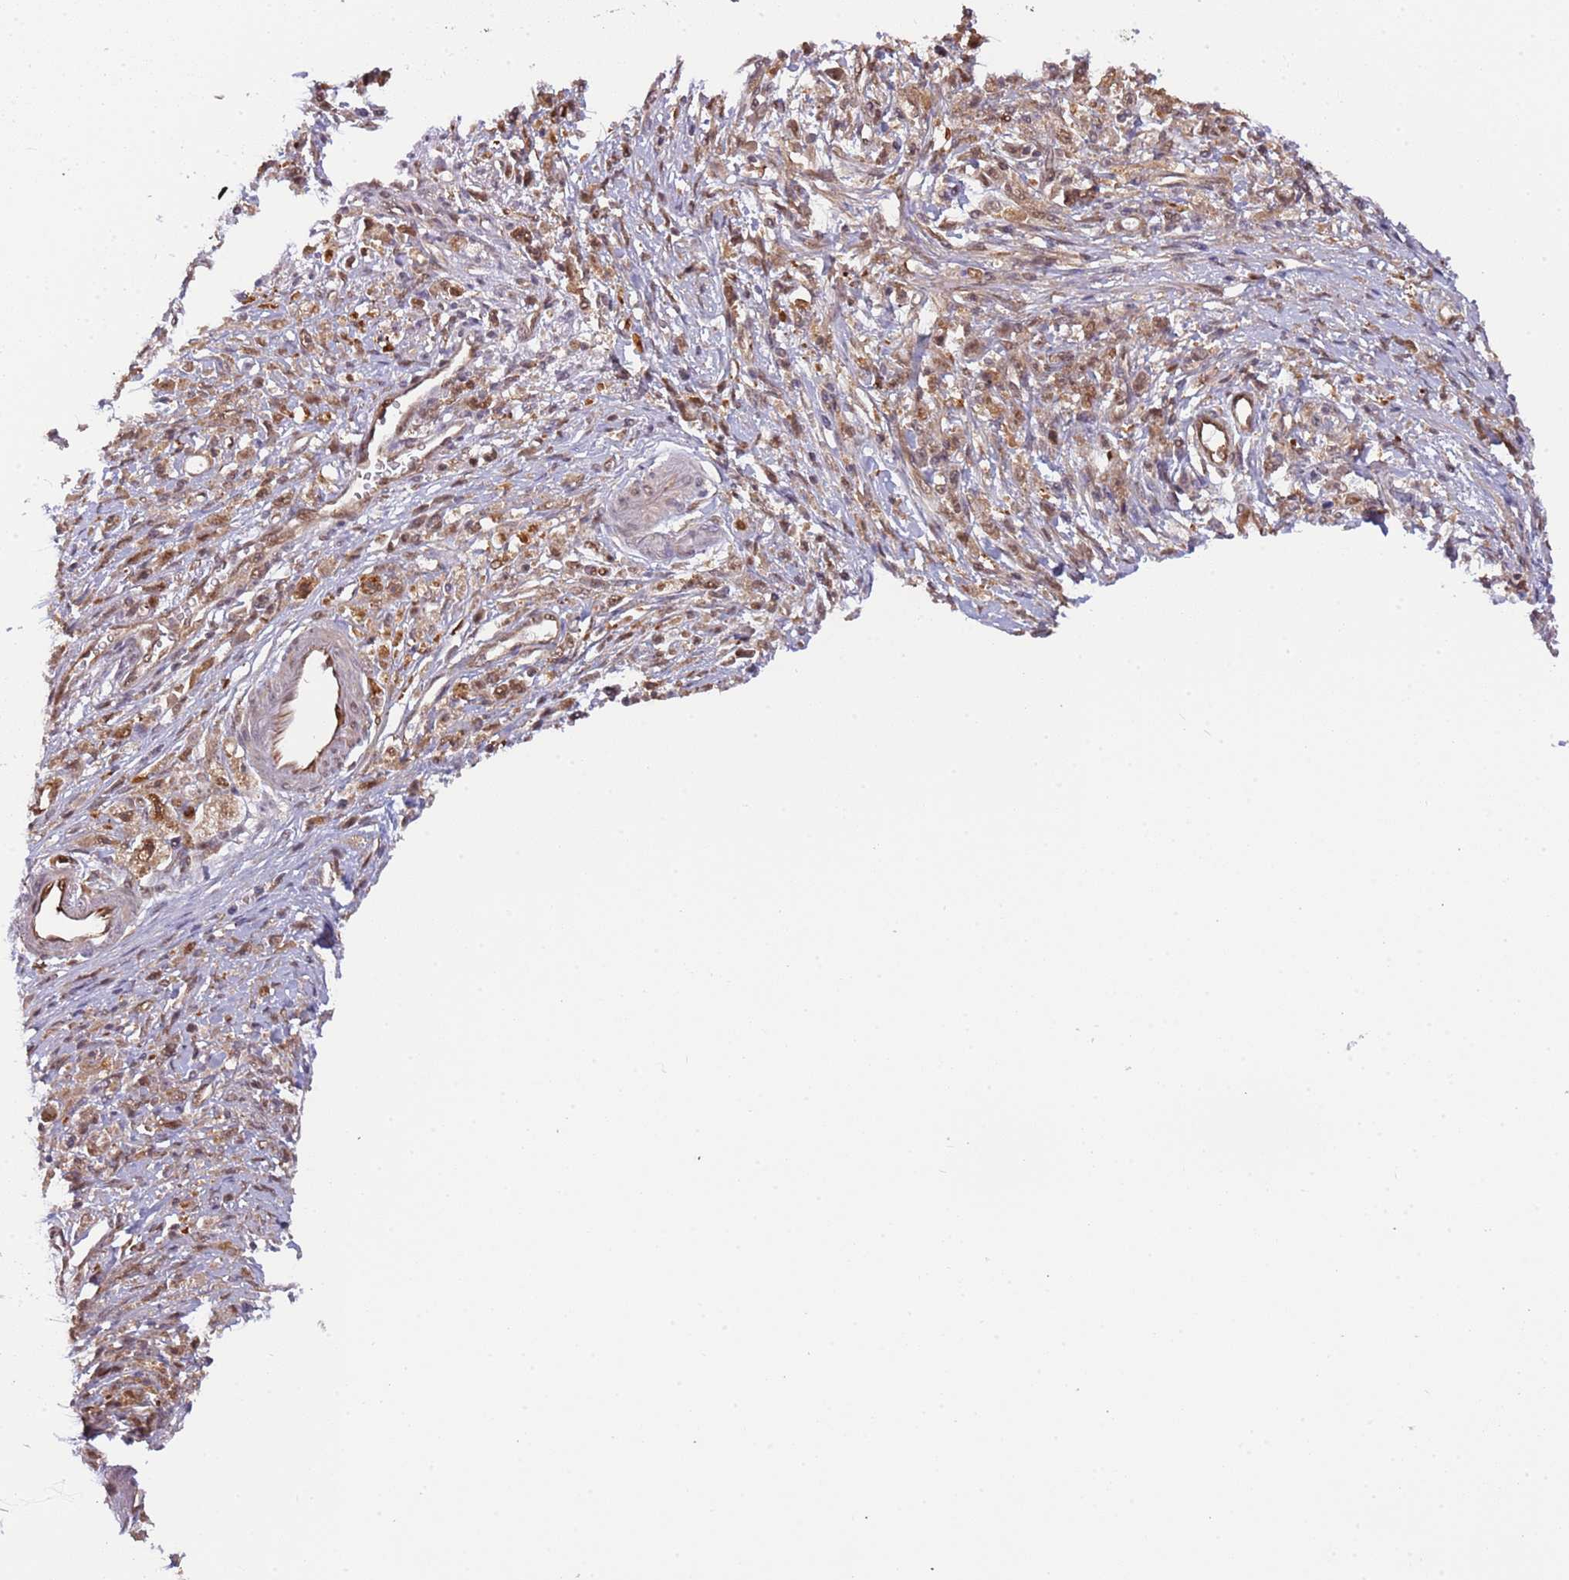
{"staining": {"intensity": "weak", "quantity": ">75%", "location": "cytoplasmic/membranous,nuclear"}, "tissue": "stomach cancer", "cell_type": "Tumor cells", "image_type": "cancer", "snomed": [{"axis": "morphology", "description": "Adenocarcinoma, NOS"}, {"axis": "topography", "description": "Stomach"}], "caption": "A brown stain highlights weak cytoplasmic/membranous and nuclear staining of a protein in stomach cancer tumor cells.", "gene": "PLSCR5", "patient": {"sex": "female", "age": 59}}